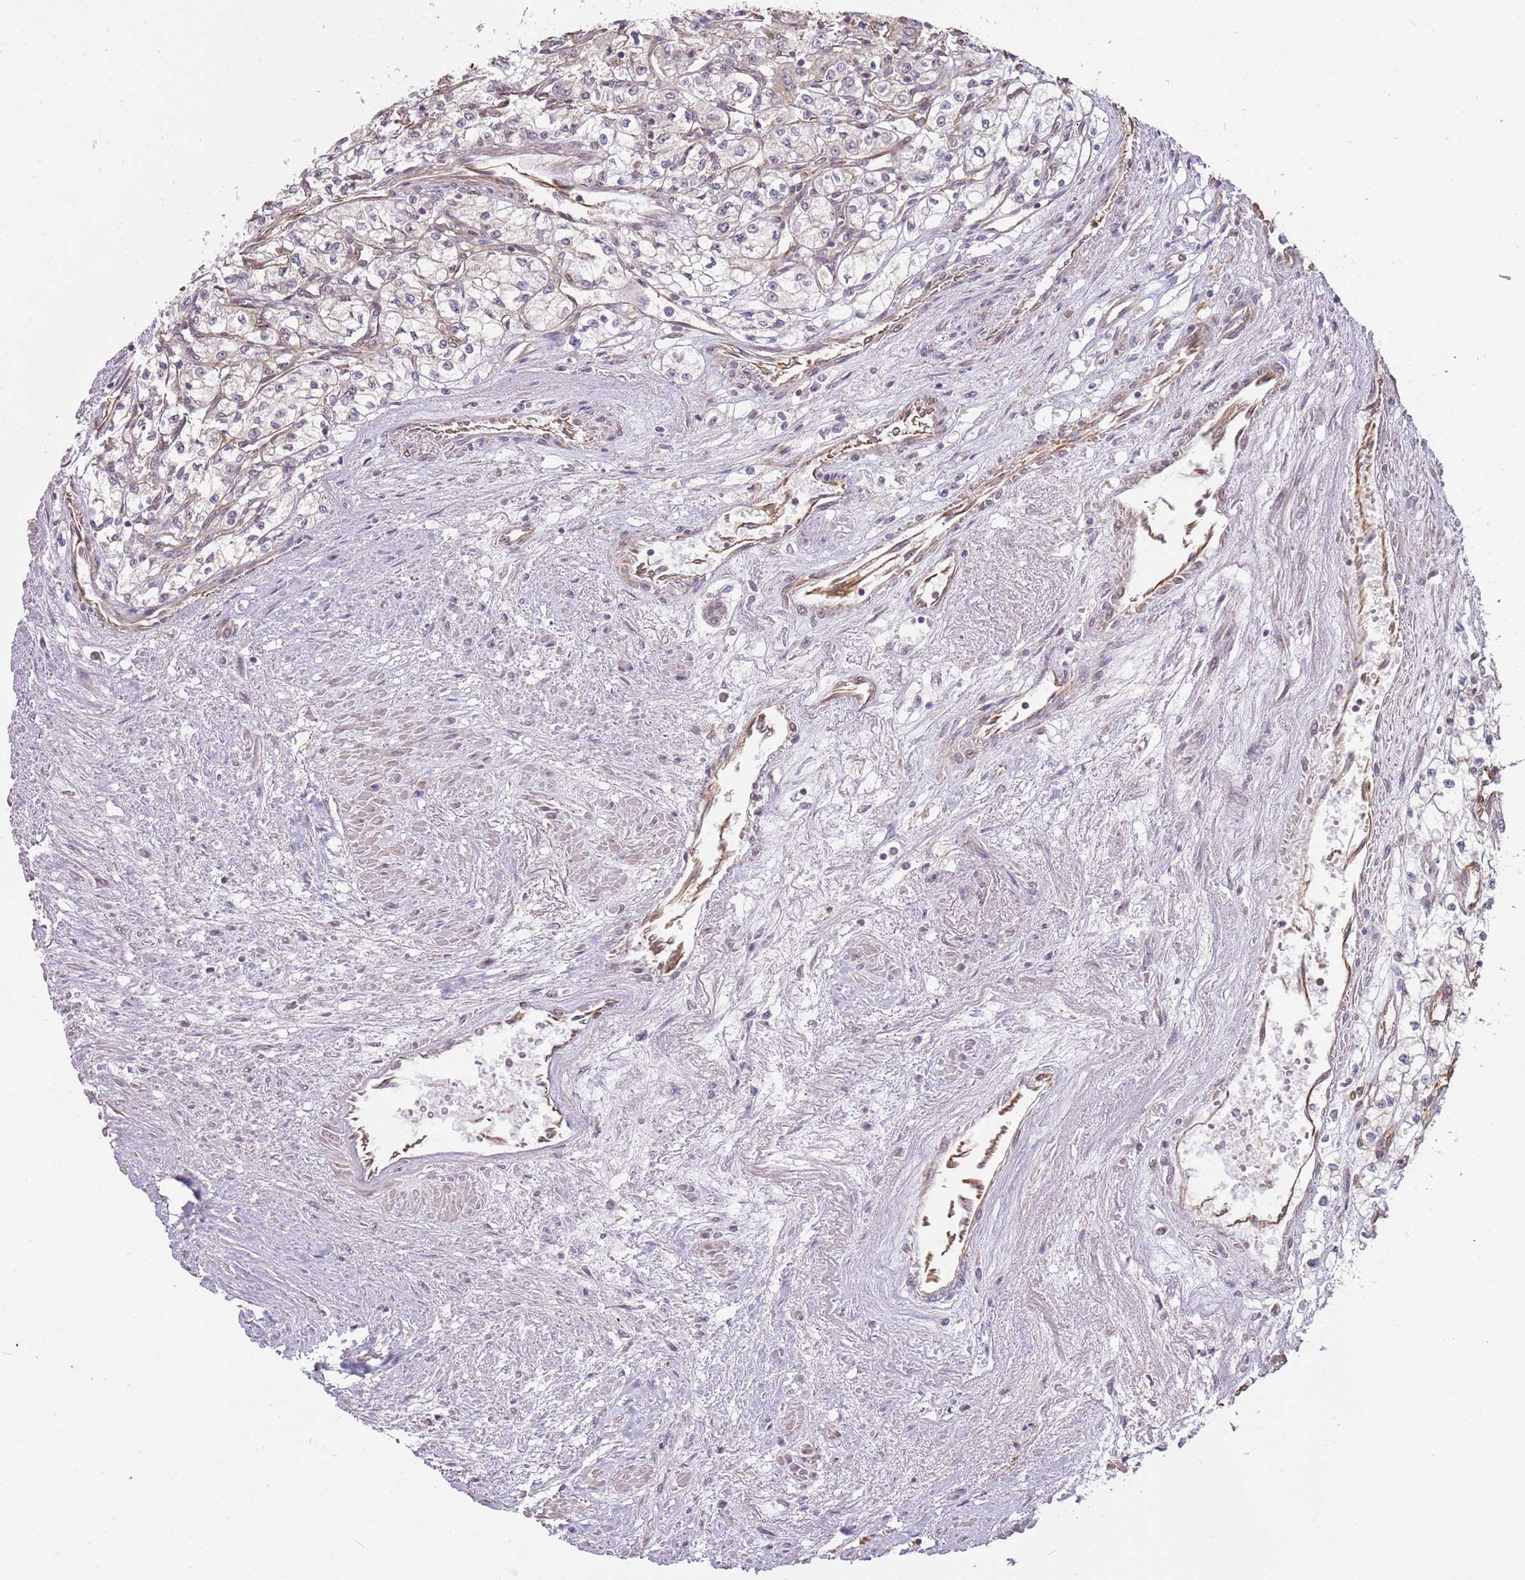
{"staining": {"intensity": "negative", "quantity": "none", "location": "none"}, "tissue": "renal cancer", "cell_type": "Tumor cells", "image_type": "cancer", "snomed": [{"axis": "morphology", "description": "Adenocarcinoma, NOS"}, {"axis": "topography", "description": "Kidney"}], "caption": "Immunohistochemistry image of renal cancer stained for a protein (brown), which reveals no positivity in tumor cells.", "gene": "SURF2", "patient": {"sex": "male", "age": 59}}